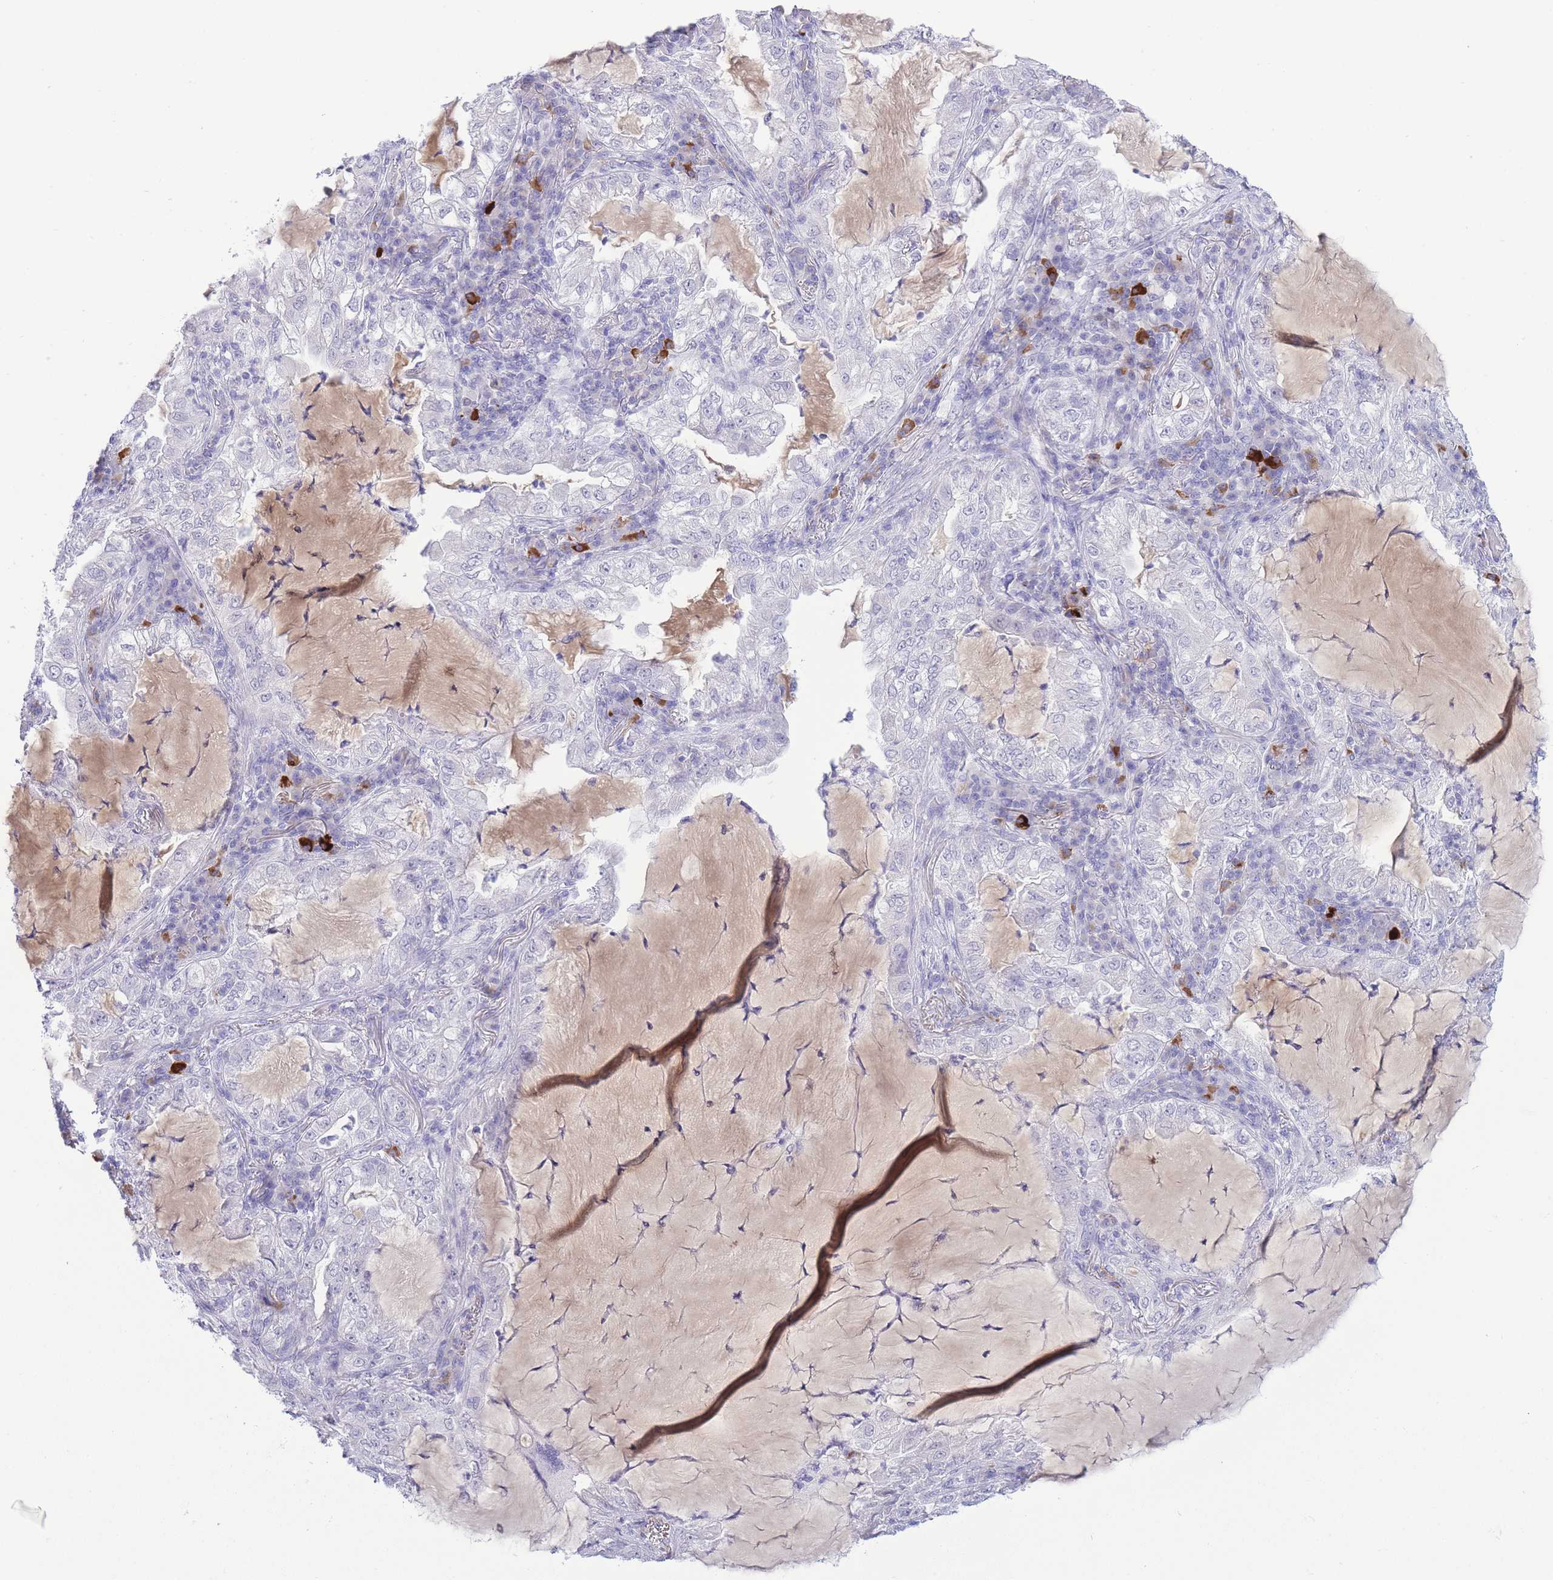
{"staining": {"intensity": "negative", "quantity": "none", "location": "none"}, "tissue": "lung cancer", "cell_type": "Tumor cells", "image_type": "cancer", "snomed": [{"axis": "morphology", "description": "Adenocarcinoma, NOS"}, {"axis": "topography", "description": "Lung"}], "caption": "Photomicrograph shows no protein expression in tumor cells of lung cancer (adenocarcinoma) tissue.", "gene": "ASAP3", "patient": {"sex": "female", "age": 73}}